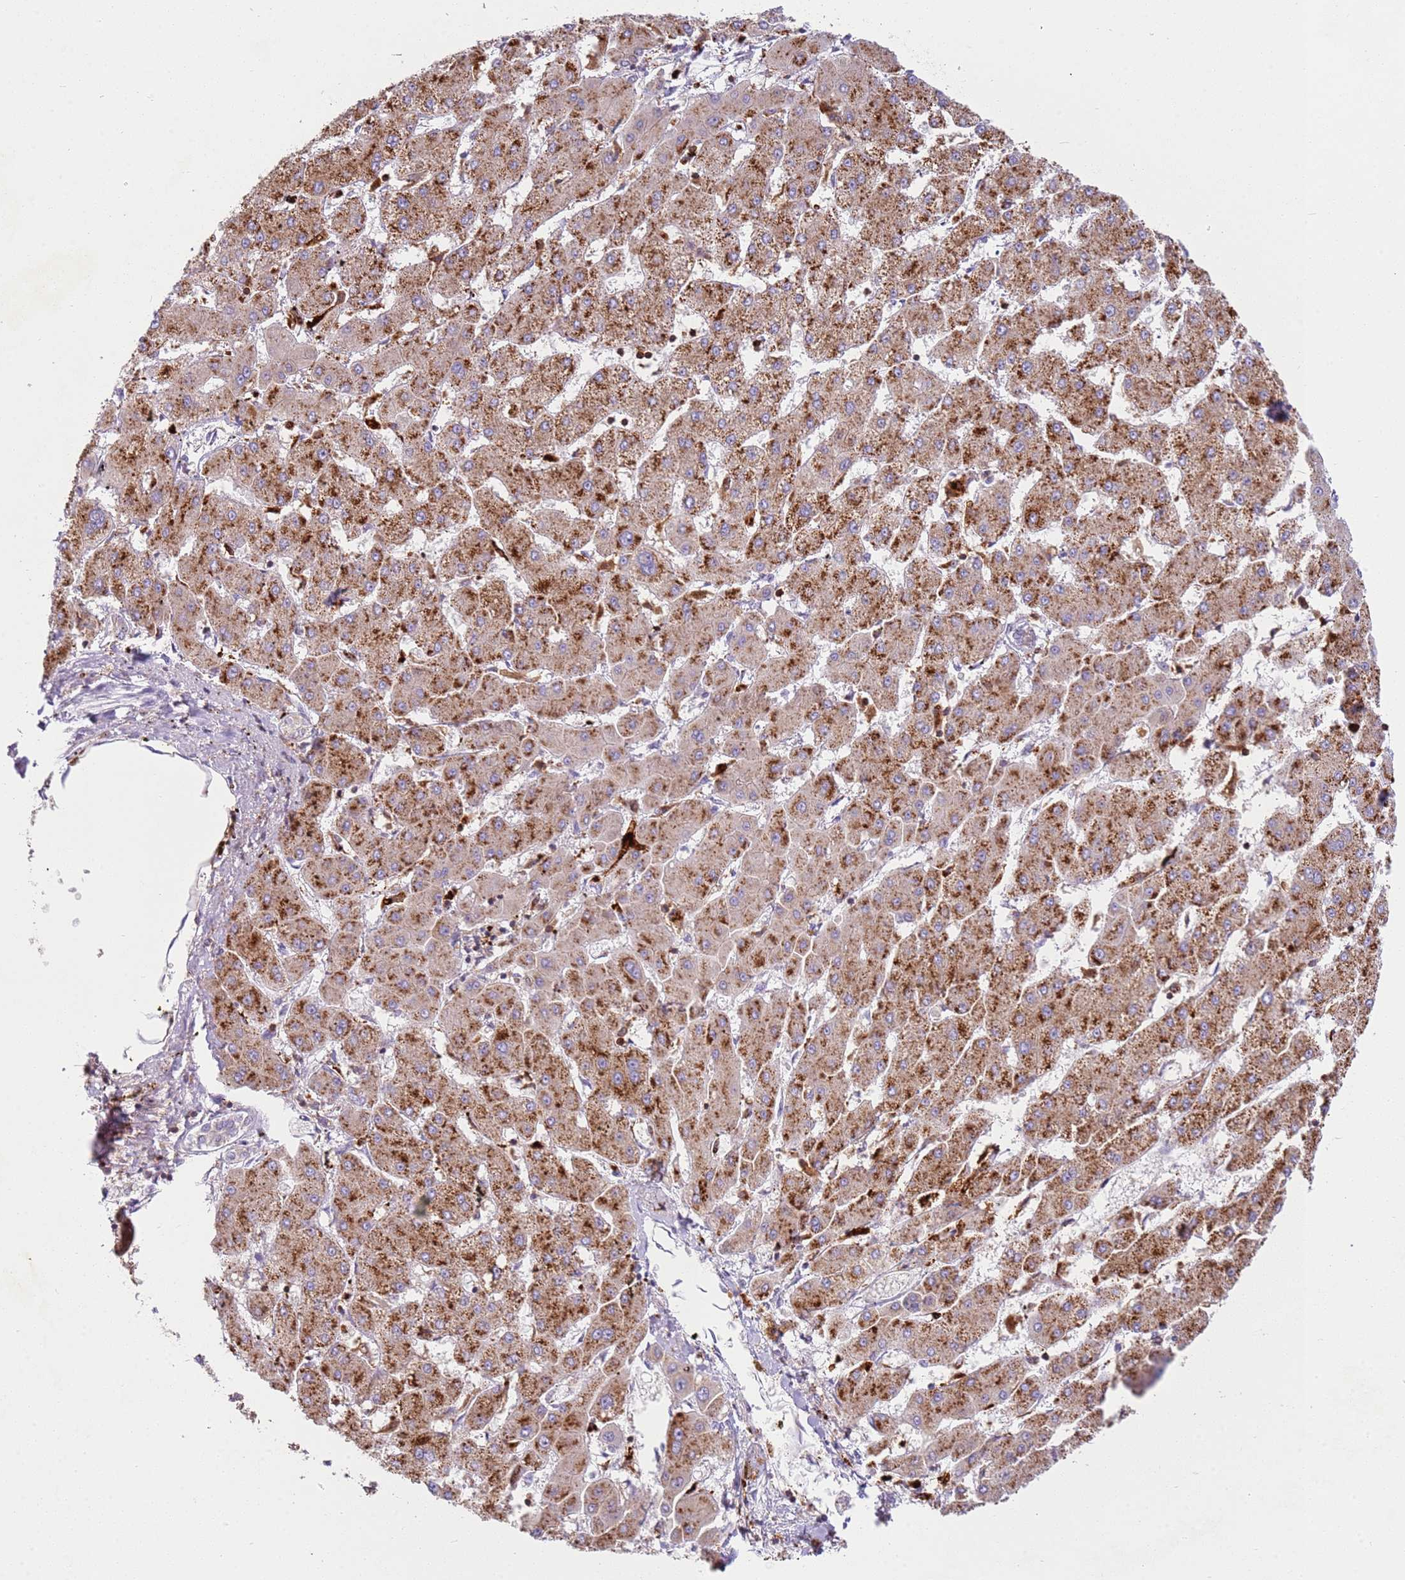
{"staining": {"intensity": "strong", "quantity": "25%-75%", "location": "cytoplasmic/membranous"}, "tissue": "liver cancer", "cell_type": "Tumor cells", "image_type": "cancer", "snomed": [{"axis": "morphology", "description": "Cholangiocarcinoma"}, {"axis": "topography", "description": "Liver"}], "caption": "The micrograph exhibits immunohistochemical staining of liver cancer (cholangiocarcinoma). There is strong cytoplasmic/membranous positivity is seen in approximately 25%-75% of tumor cells.", "gene": "TTPAL", "patient": {"sex": "male", "age": 59}}